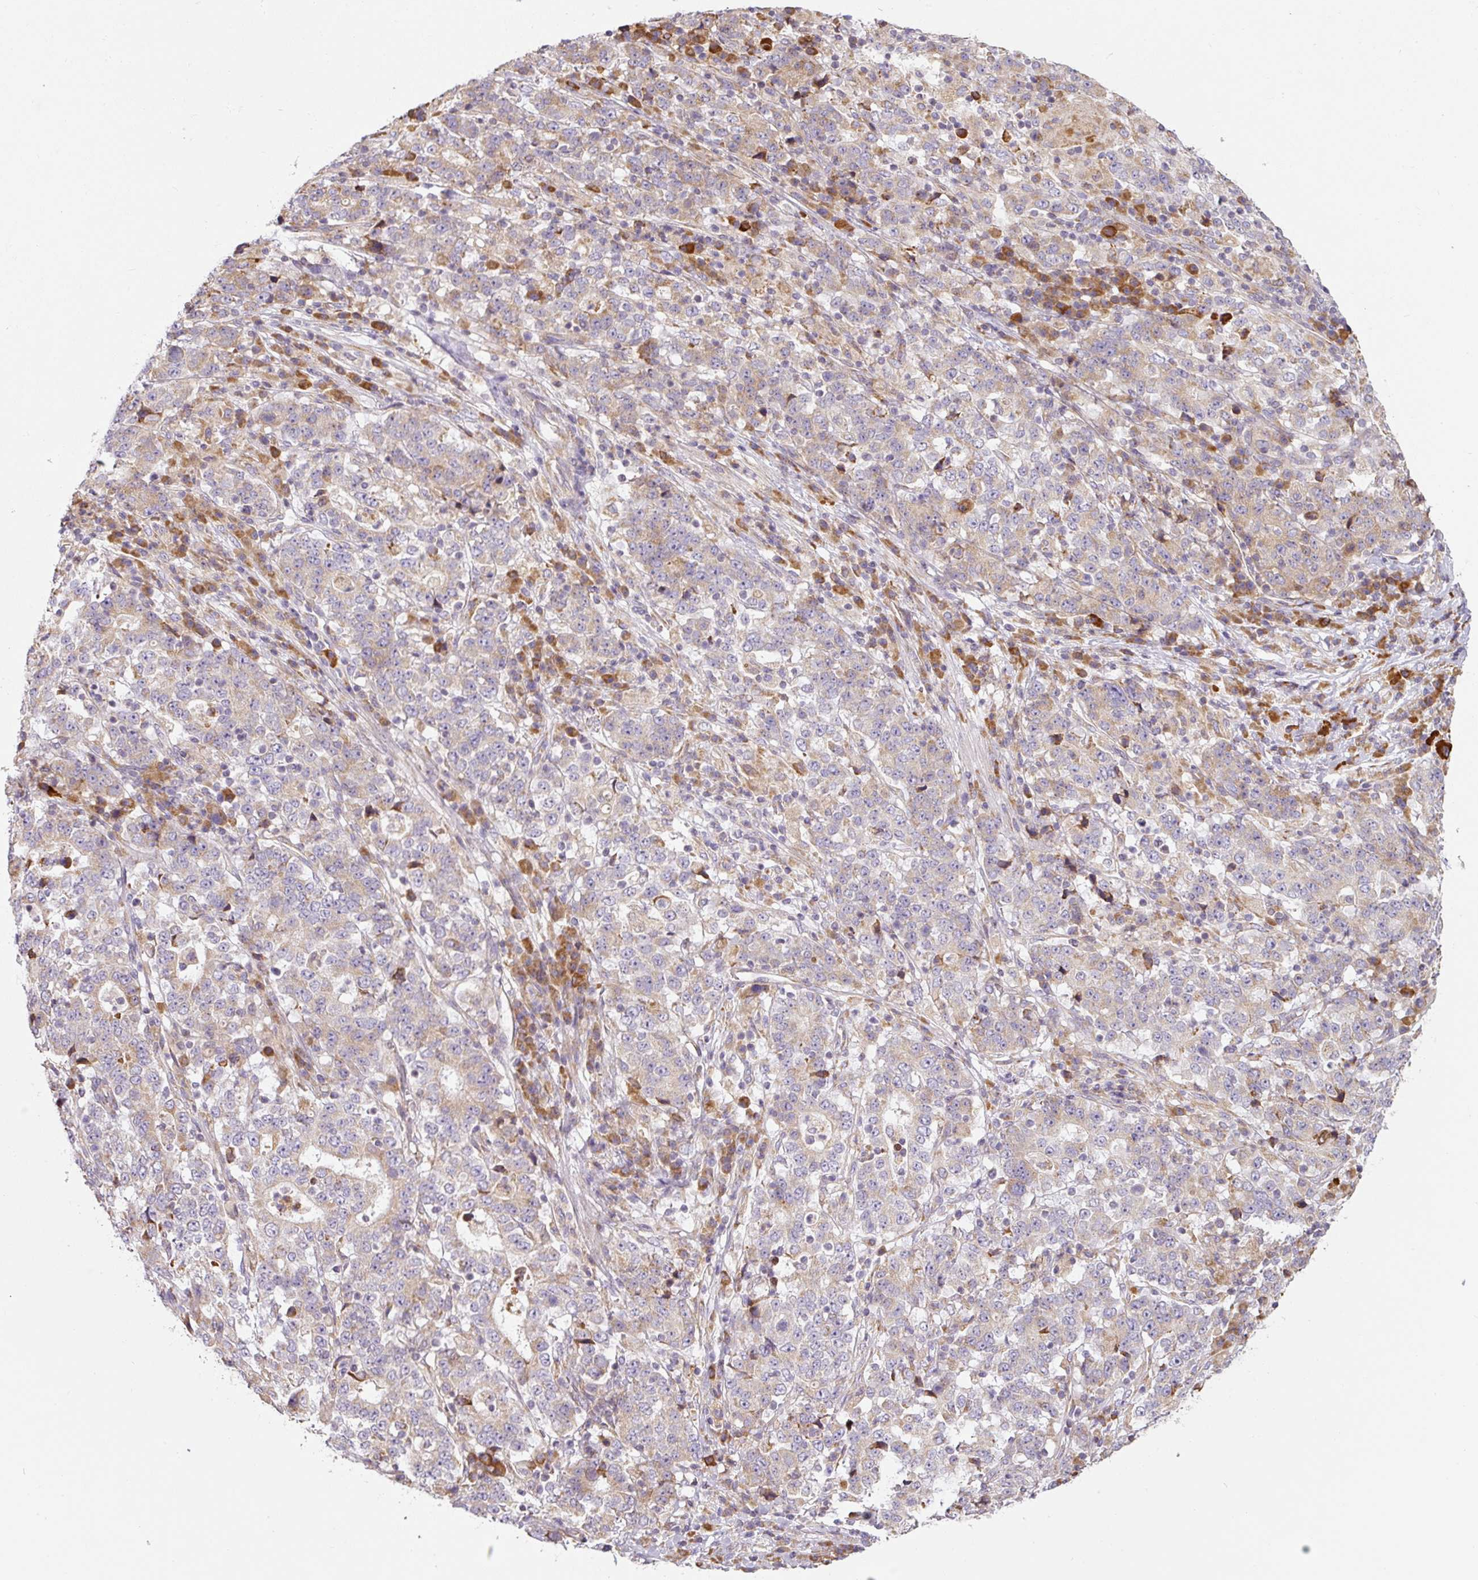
{"staining": {"intensity": "moderate", "quantity": "<25%", "location": "cytoplasmic/membranous"}, "tissue": "stomach cancer", "cell_type": "Tumor cells", "image_type": "cancer", "snomed": [{"axis": "morphology", "description": "Adenocarcinoma, NOS"}, {"axis": "topography", "description": "Stomach"}], "caption": "IHC image of human stomach cancer stained for a protein (brown), which exhibits low levels of moderate cytoplasmic/membranous staining in approximately <25% of tumor cells.", "gene": "MORN4", "patient": {"sex": "male", "age": 59}}